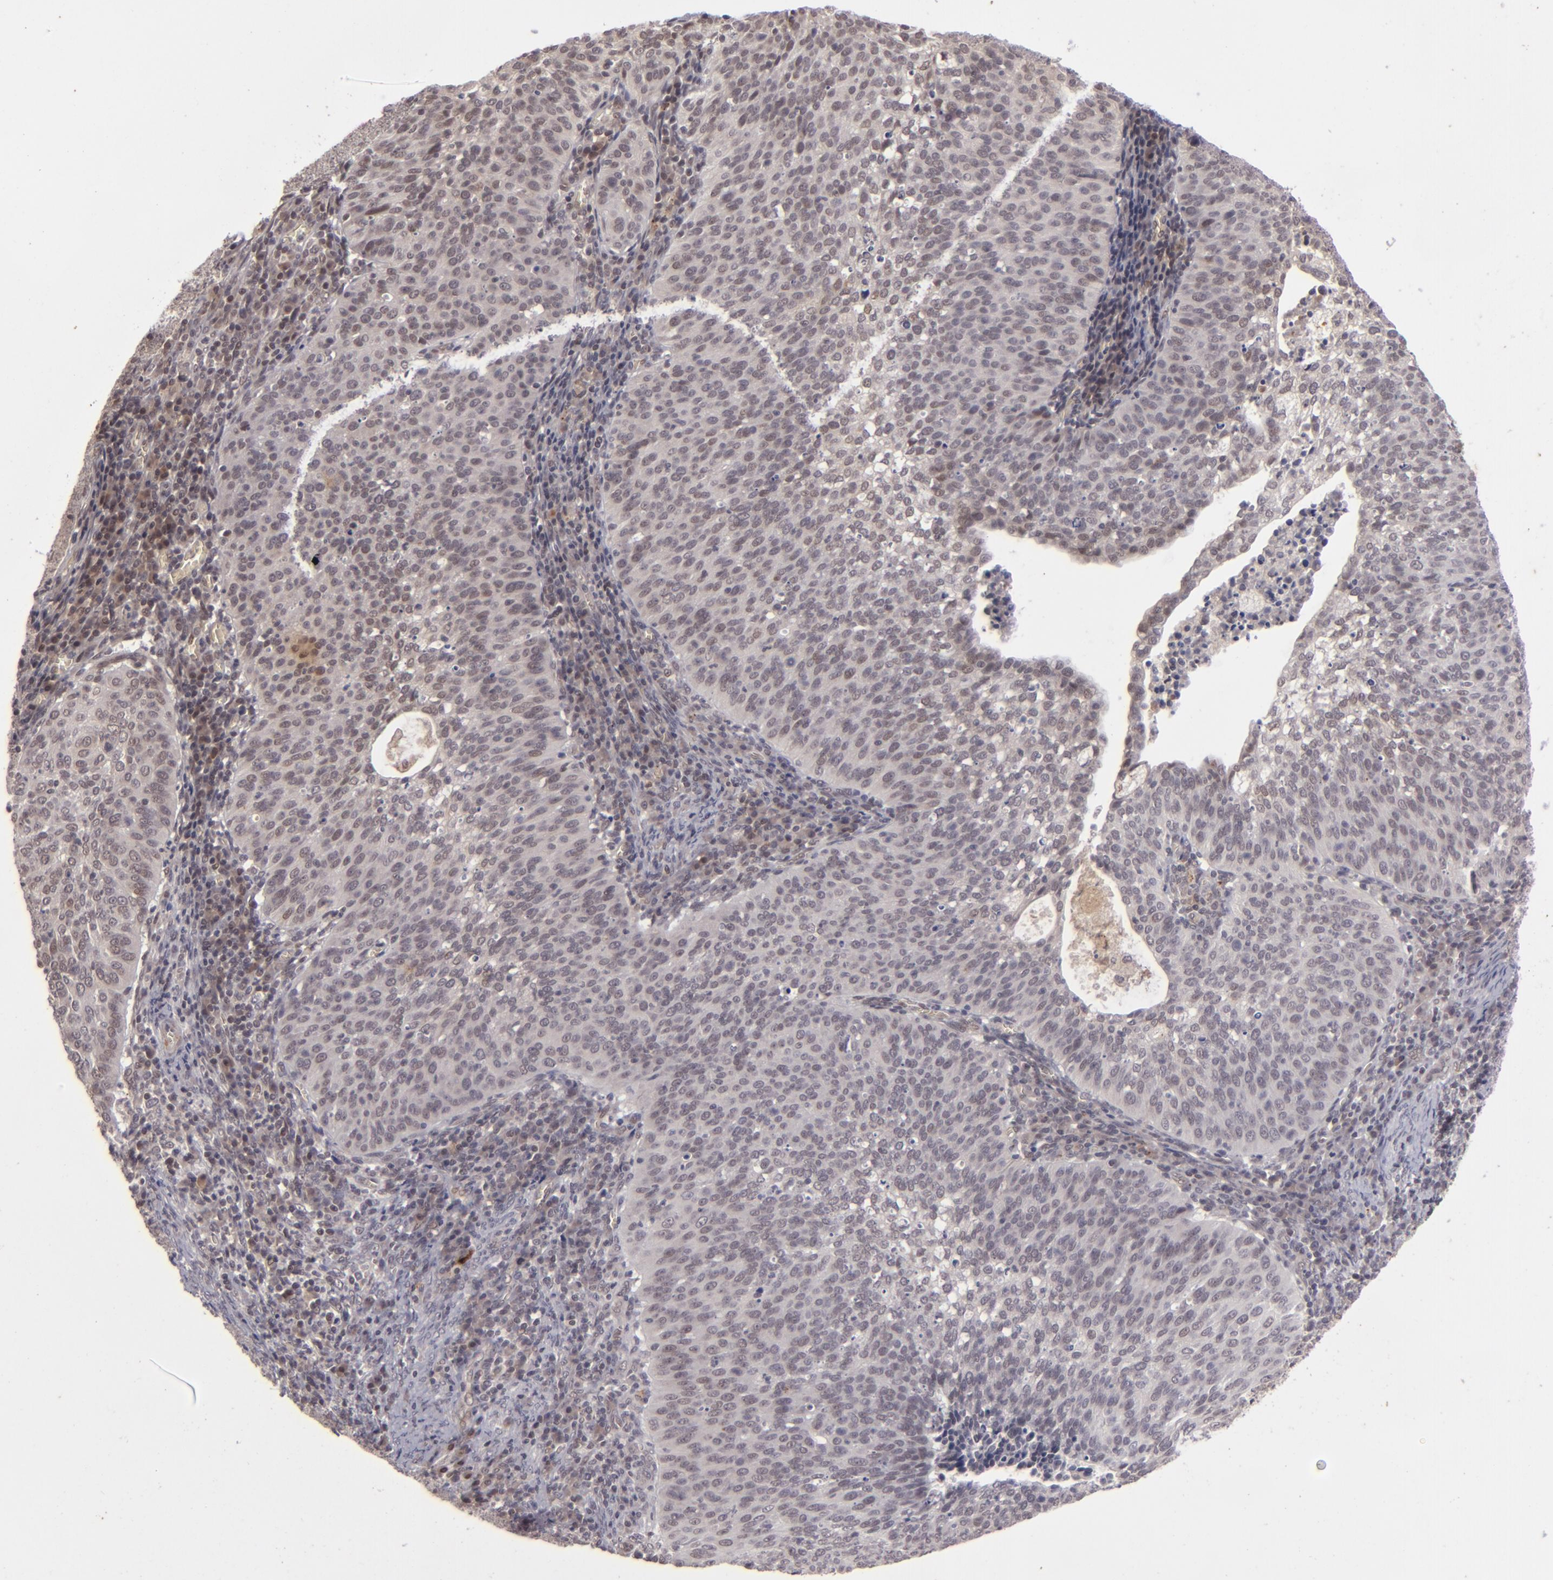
{"staining": {"intensity": "weak", "quantity": "<25%", "location": "cytoplasmic/membranous"}, "tissue": "cervical cancer", "cell_type": "Tumor cells", "image_type": "cancer", "snomed": [{"axis": "morphology", "description": "Squamous cell carcinoma, NOS"}, {"axis": "topography", "description": "Cervix"}], "caption": "An image of cervical cancer (squamous cell carcinoma) stained for a protein demonstrates no brown staining in tumor cells.", "gene": "DFFA", "patient": {"sex": "female", "age": 39}}